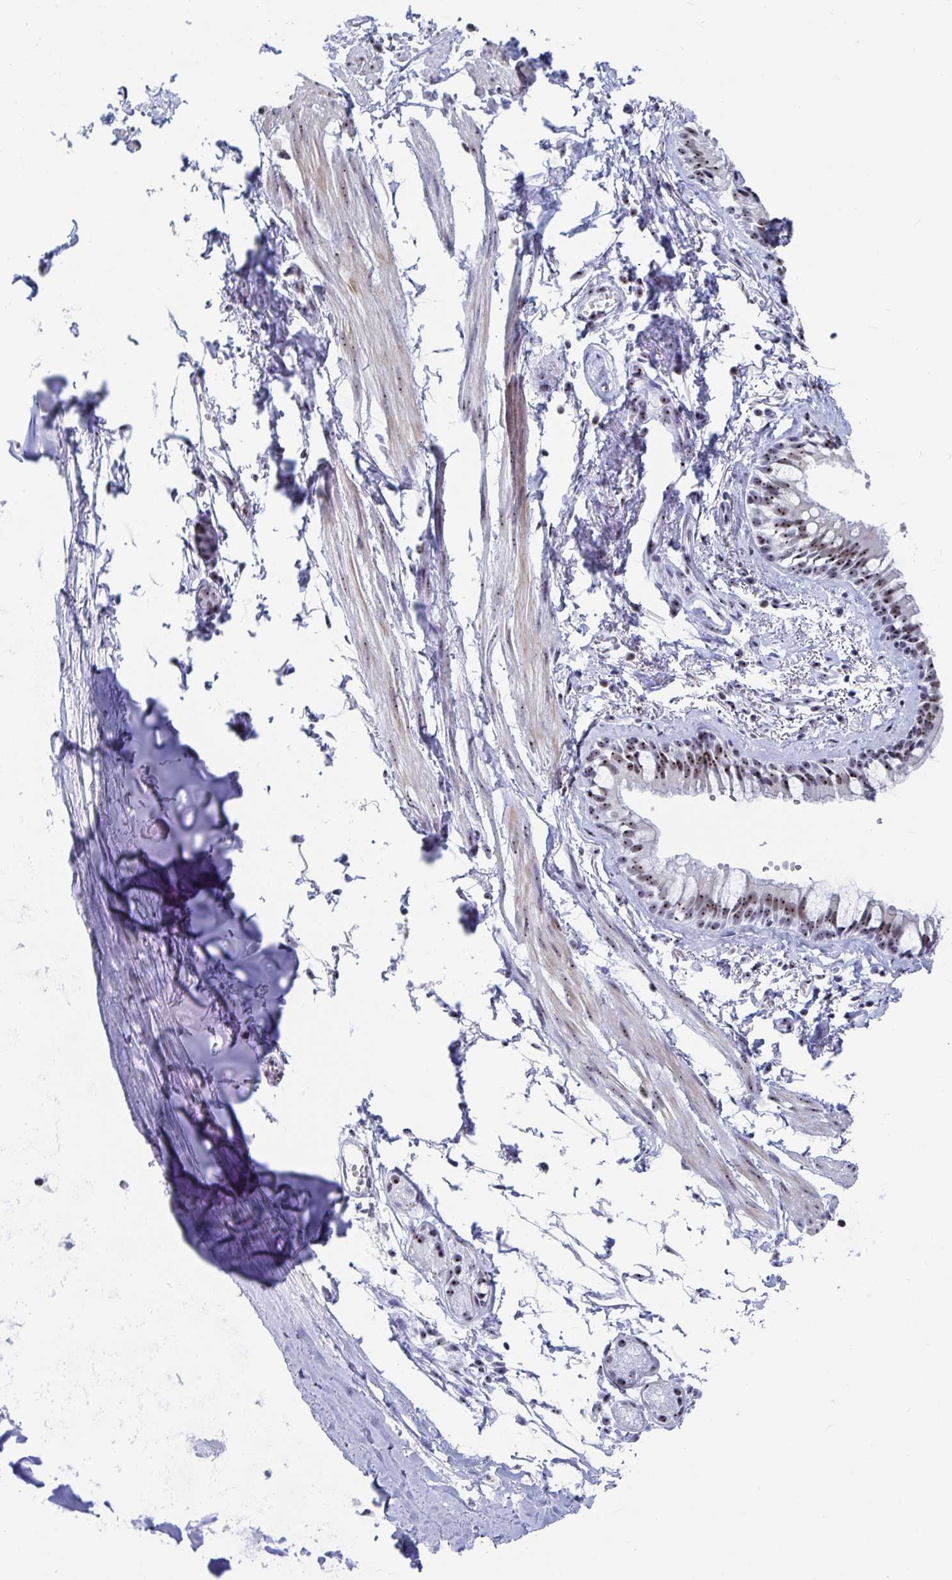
{"staining": {"intensity": "moderate", "quantity": ">75%", "location": "nuclear"}, "tissue": "bronchus", "cell_type": "Respiratory epithelial cells", "image_type": "normal", "snomed": [{"axis": "morphology", "description": "Normal tissue, NOS"}, {"axis": "topography", "description": "Bronchus"}], "caption": "Immunohistochemistry (DAB) staining of benign human bronchus reveals moderate nuclear protein staining in about >75% of respiratory epithelial cells.", "gene": "SIRT7", "patient": {"sex": "female", "age": 59}}